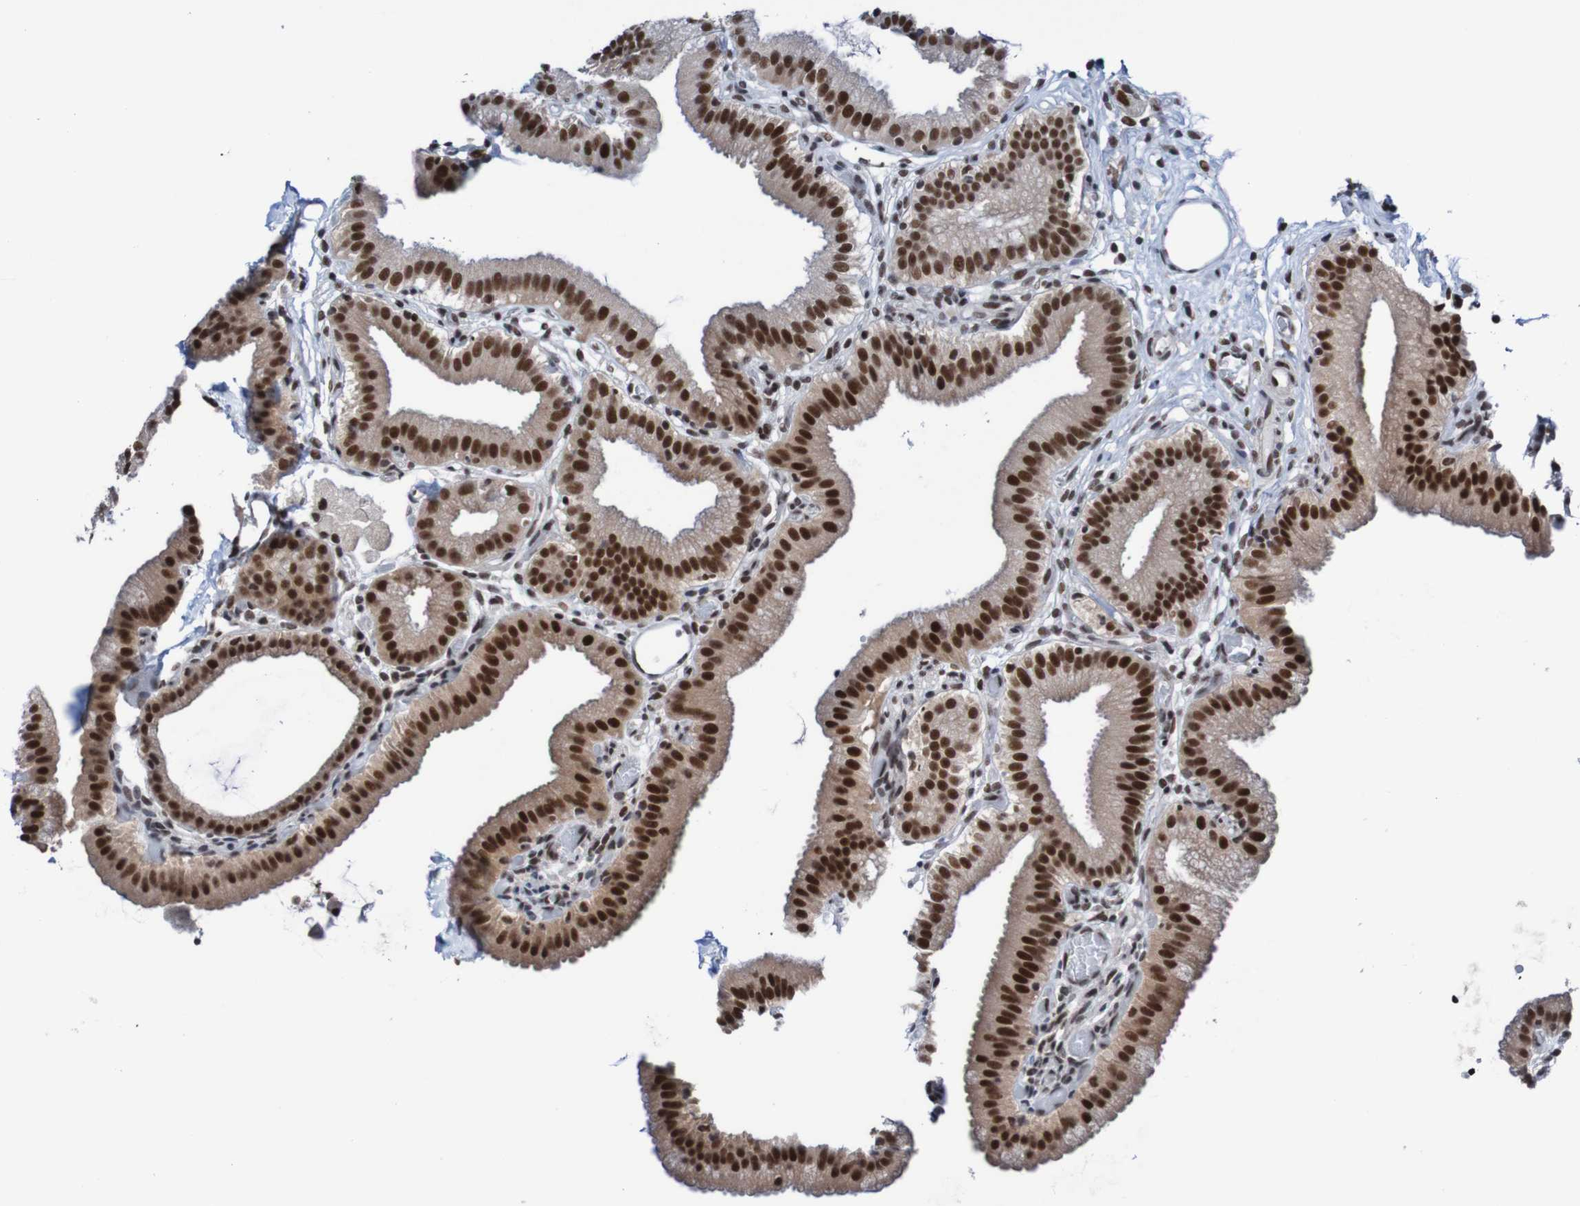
{"staining": {"intensity": "strong", "quantity": ">75%", "location": "cytoplasmic/membranous,nuclear"}, "tissue": "gallbladder", "cell_type": "Glandular cells", "image_type": "normal", "snomed": [{"axis": "morphology", "description": "Normal tissue, NOS"}, {"axis": "topography", "description": "Gallbladder"}], "caption": "Strong cytoplasmic/membranous,nuclear protein staining is seen in about >75% of glandular cells in gallbladder.", "gene": "CDC5L", "patient": {"sex": "male", "age": 54}}